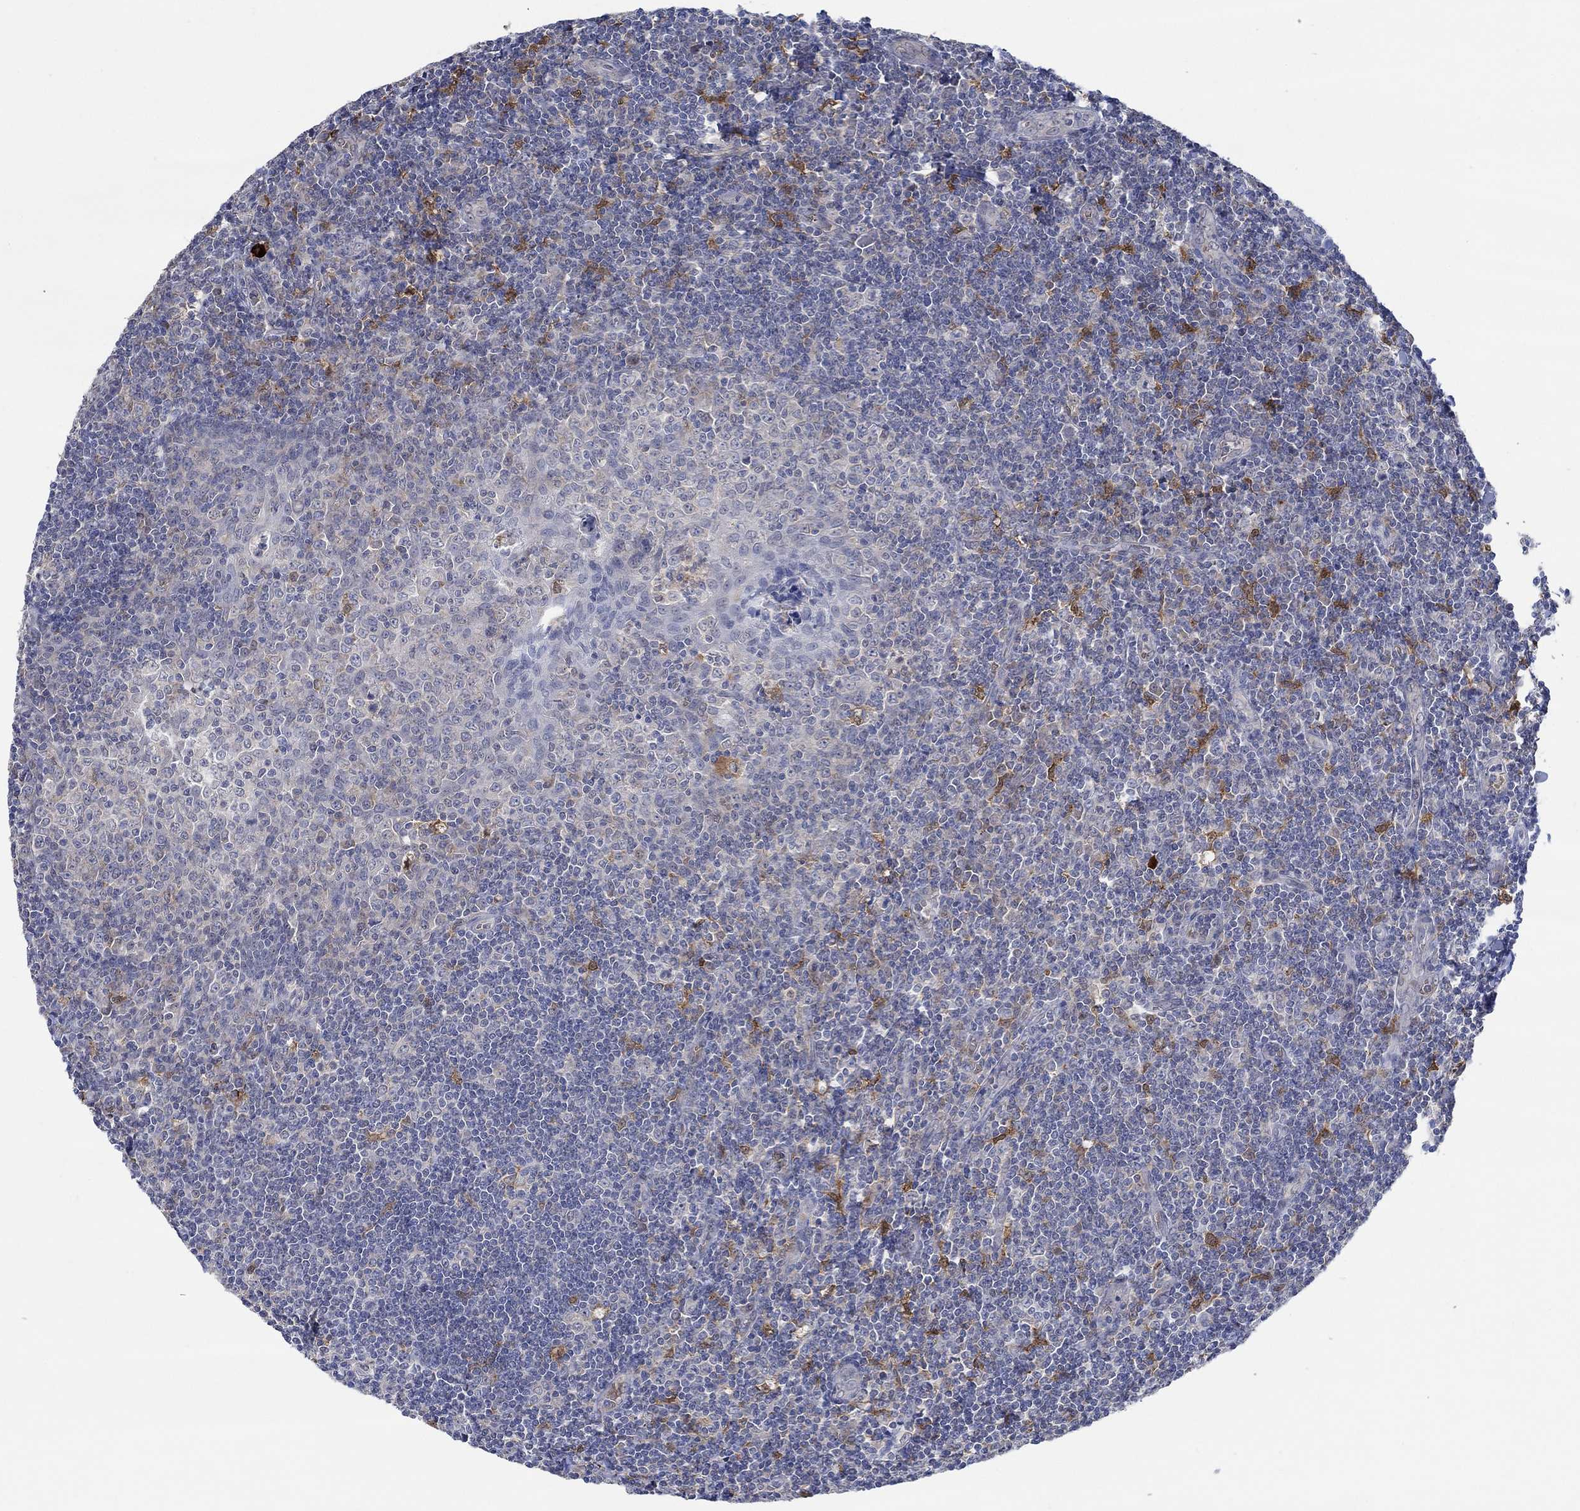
{"staining": {"intensity": "negative", "quantity": "none", "location": "none"}, "tissue": "tonsil", "cell_type": "Germinal center cells", "image_type": "normal", "snomed": [{"axis": "morphology", "description": "Normal tissue, NOS"}, {"axis": "morphology", "description": "Inflammation, NOS"}, {"axis": "topography", "description": "Tonsil"}], "caption": "This is an IHC image of unremarkable human tonsil. There is no expression in germinal center cells.", "gene": "MPP1", "patient": {"sex": "female", "age": 31}}